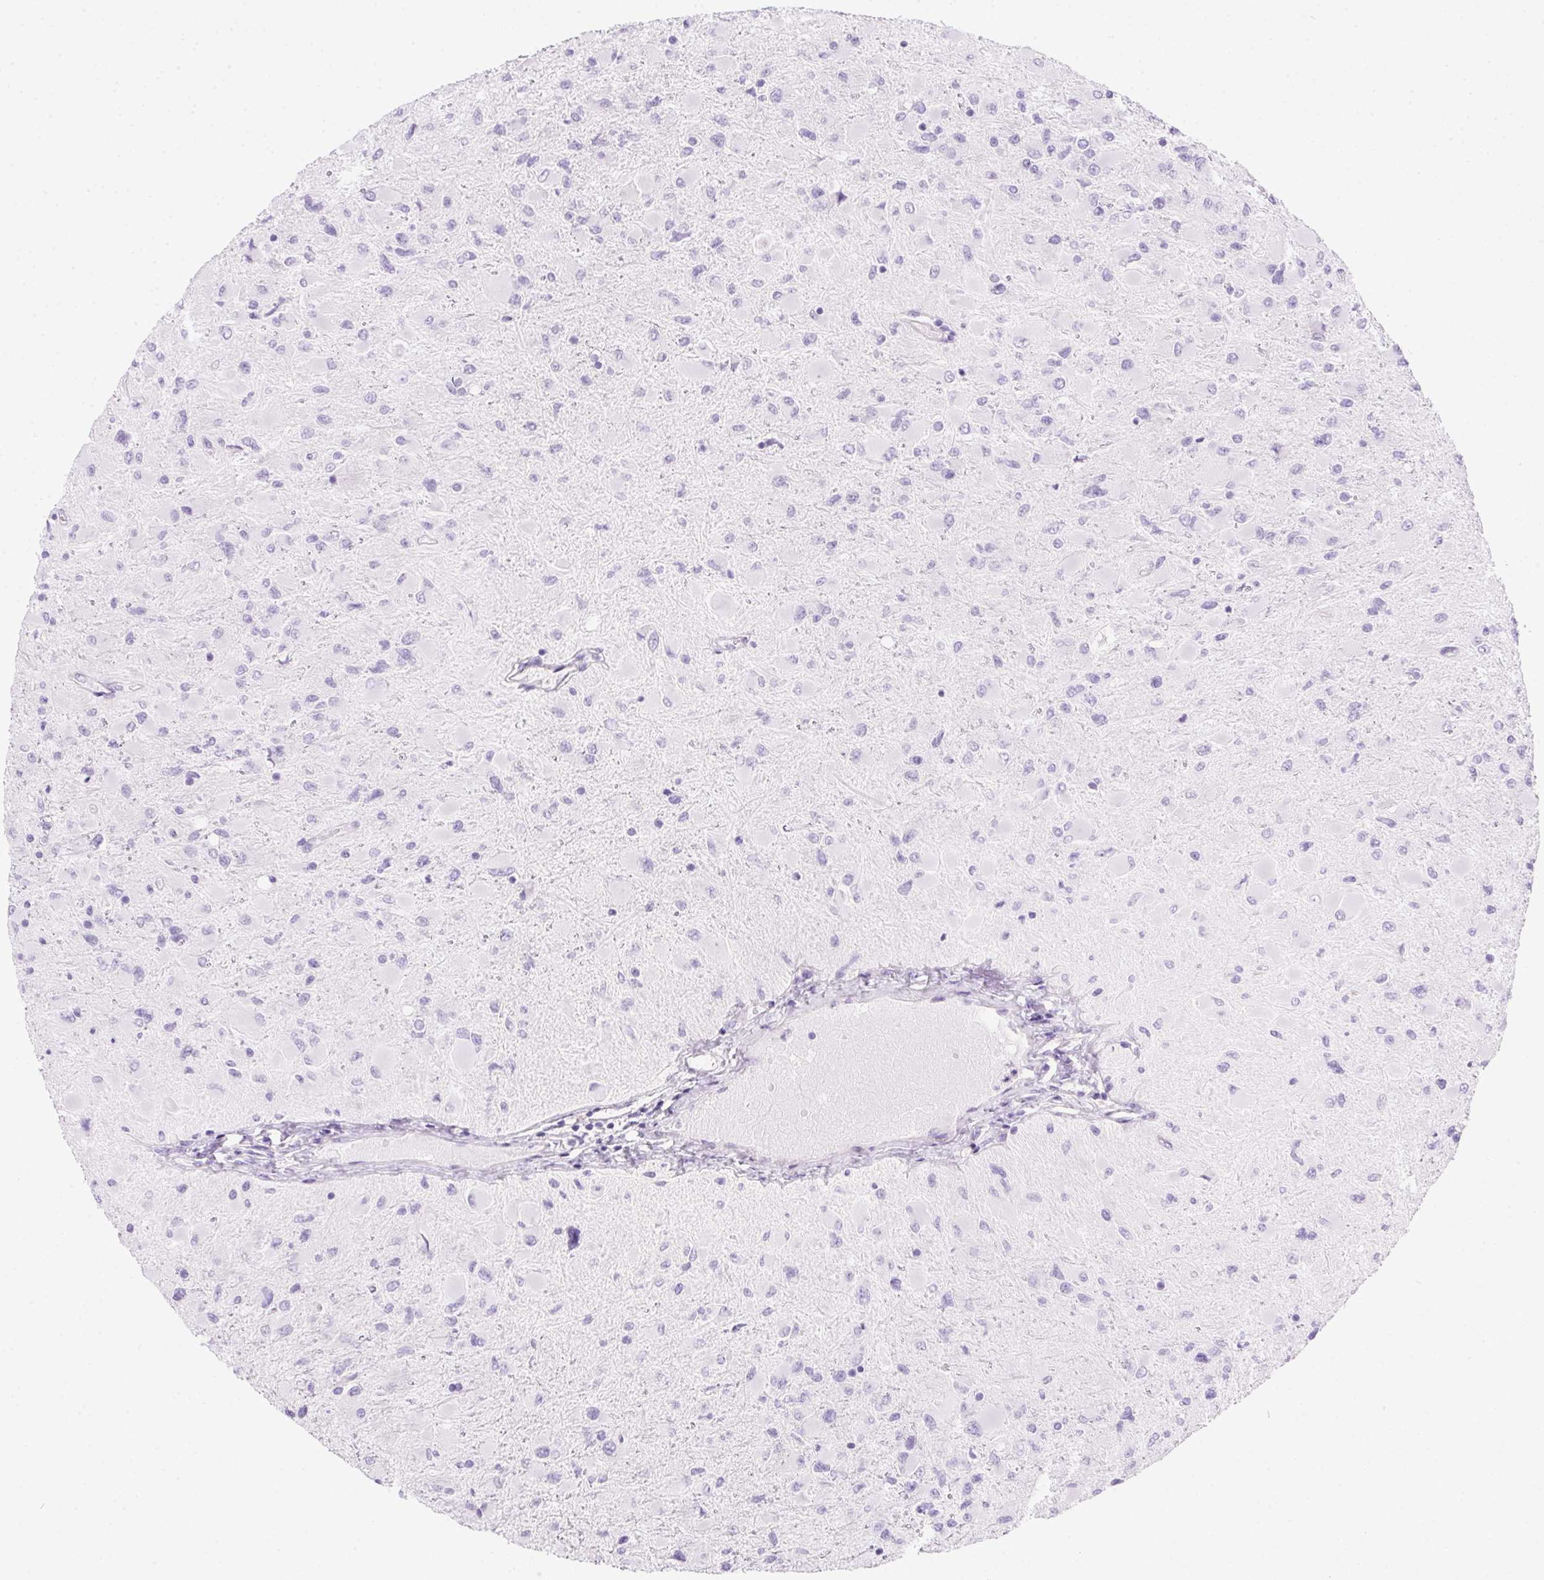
{"staining": {"intensity": "negative", "quantity": "none", "location": "none"}, "tissue": "glioma", "cell_type": "Tumor cells", "image_type": "cancer", "snomed": [{"axis": "morphology", "description": "Glioma, malignant, High grade"}, {"axis": "topography", "description": "Cerebral cortex"}], "caption": "Immunohistochemical staining of human glioma reveals no significant positivity in tumor cells.", "gene": "SPACA5B", "patient": {"sex": "female", "age": 36}}